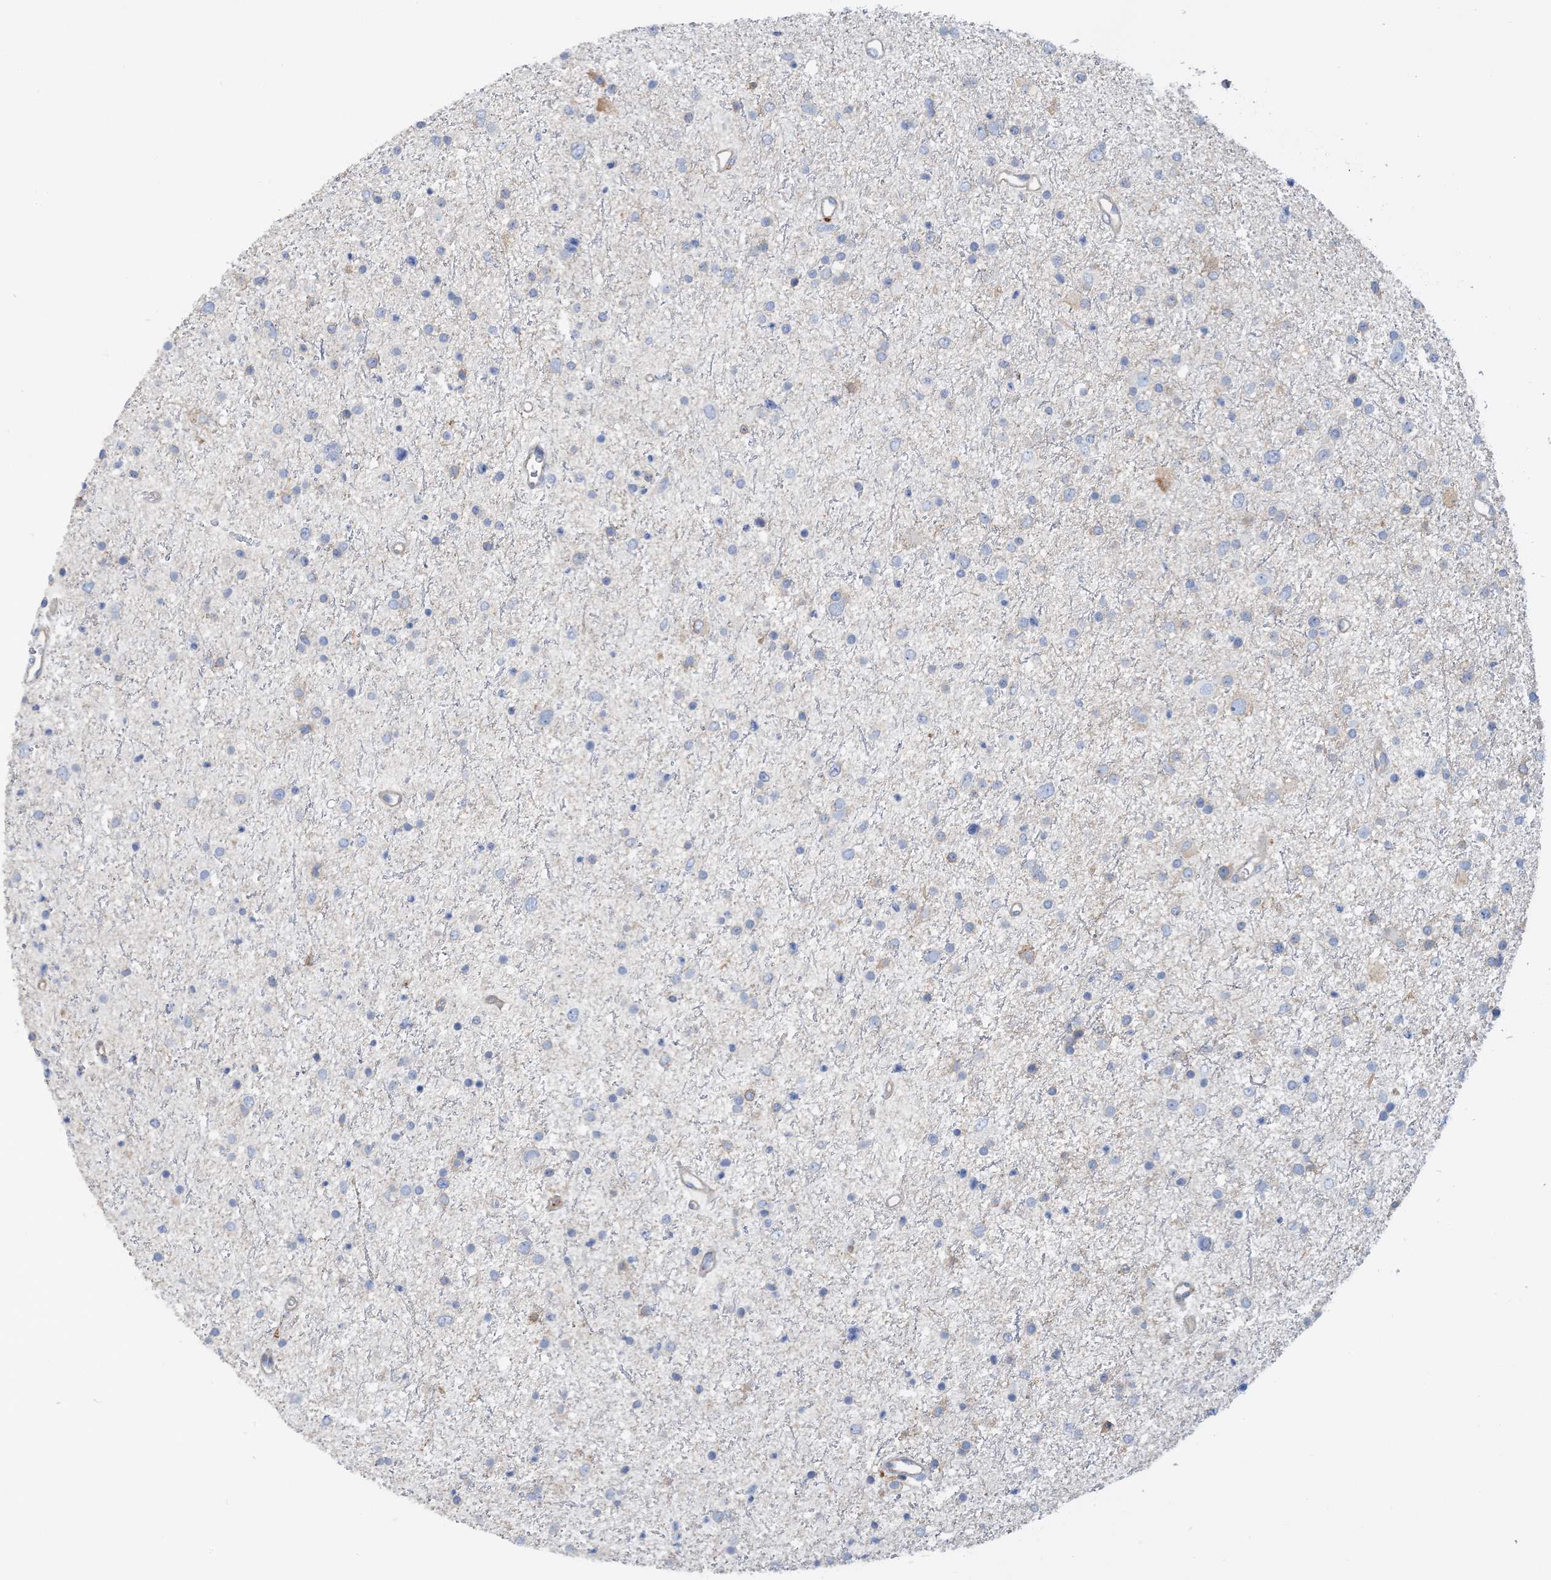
{"staining": {"intensity": "negative", "quantity": "none", "location": "none"}, "tissue": "glioma", "cell_type": "Tumor cells", "image_type": "cancer", "snomed": [{"axis": "morphology", "description": "Glioma, malignant, Low grade"}, {"axis": "topography", "description": "Brain"}], "caption": "There is no significant positivity in tumor cells of malignant glioma (low-grade).", "gene": "CALHM5", "patient": {"sex": "female", "age": 37}}